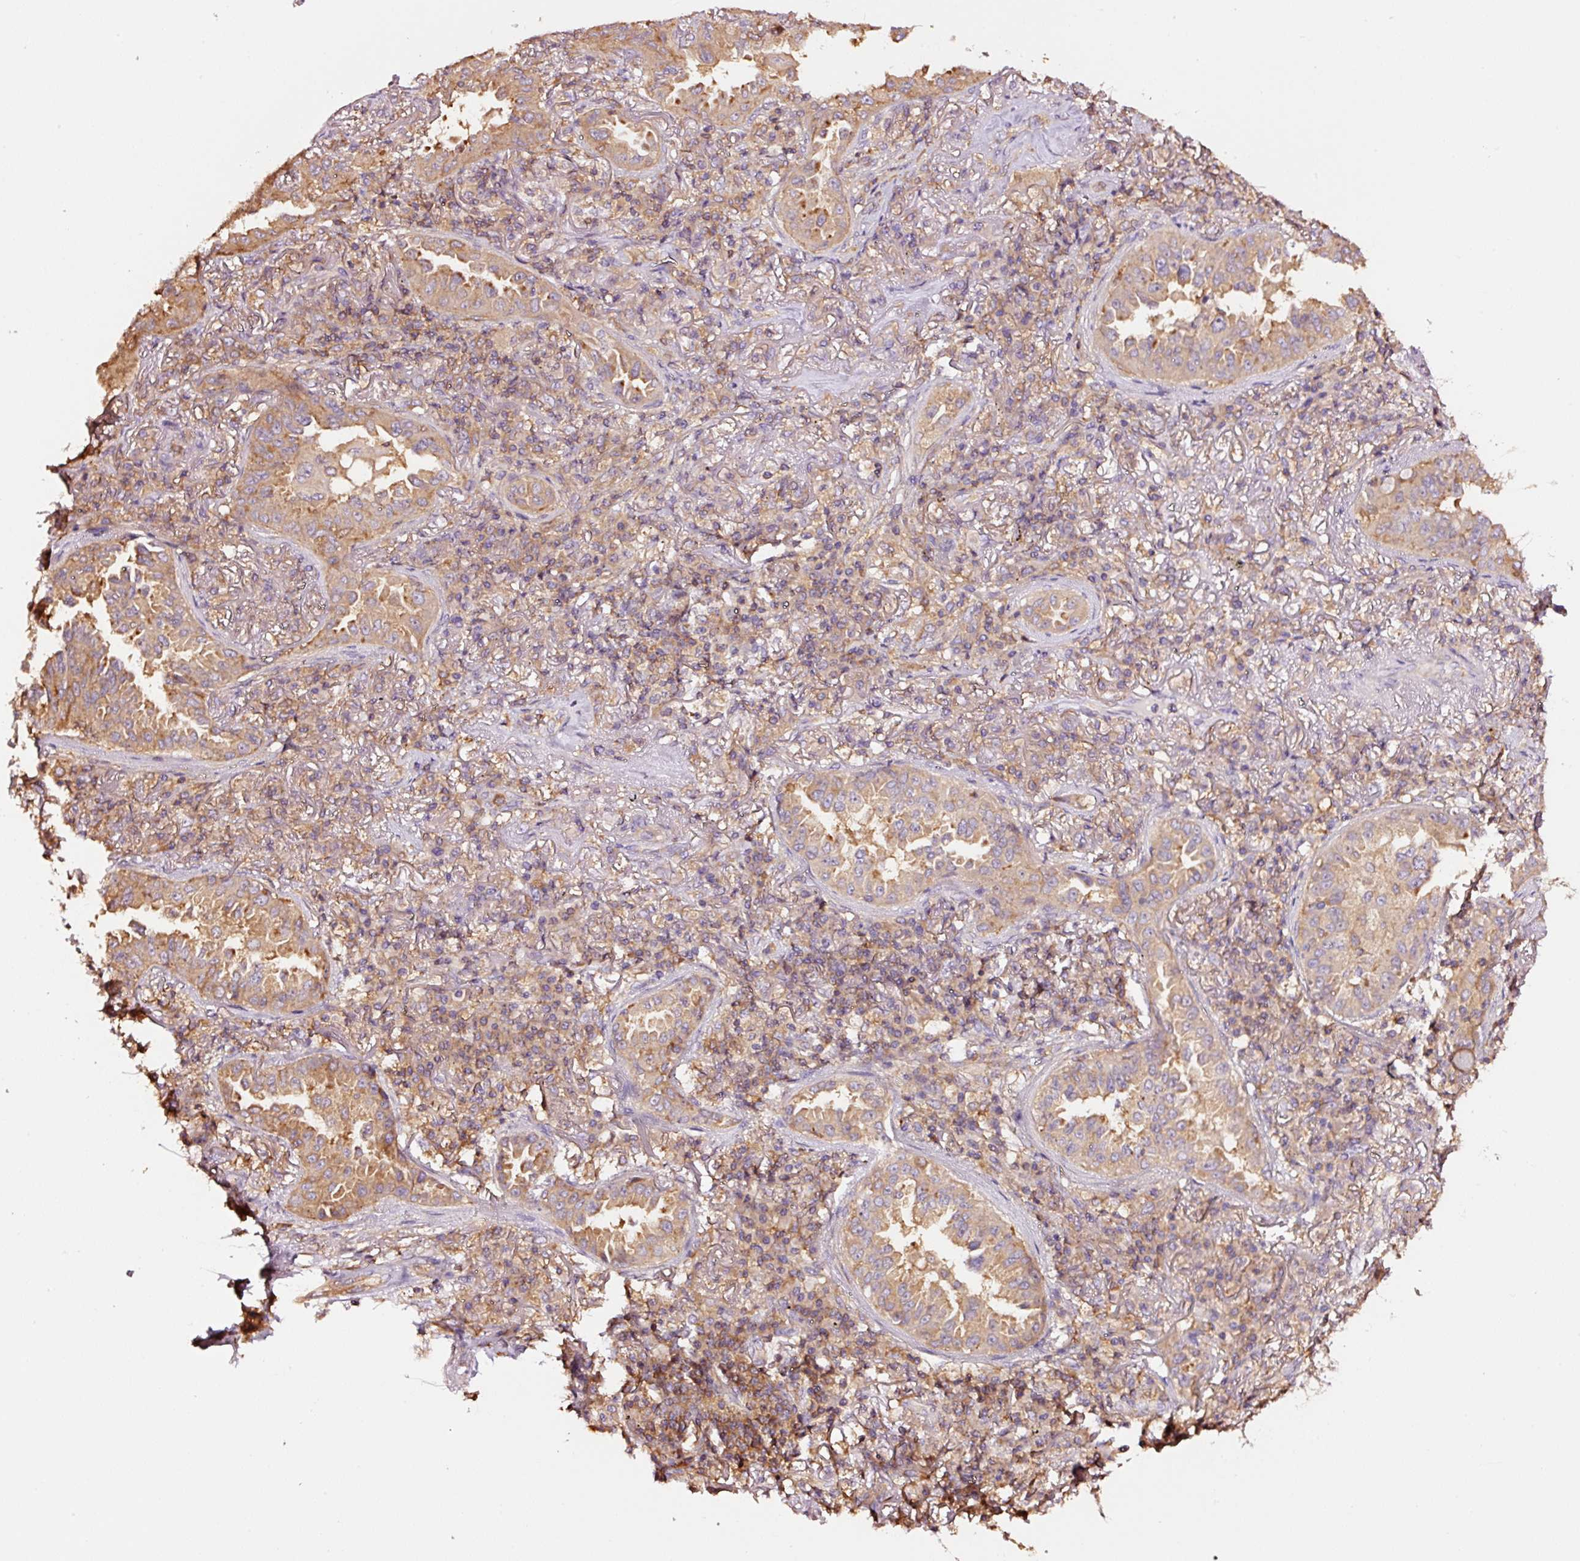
{"staining": {"intensity": "moderate", "quantity": ">75%", "location": "cytoplasmic/membranous"}, "tissue": "lung cancer", "cell_type": "Tumor cells", "image_type": "cancer", "snomed": [{"axis": "morphology", "description": "Adenocarcinoma, NOS"}, {"axis": "topography", "description": "Lung"}], "caption": "Moderate cytoplasmic/membranous protein staining is appreciated in approximately >75% of tumor cells in lung cancer.", "gene": "METAP1", "patient": {"sex": "female", "age": 69}}